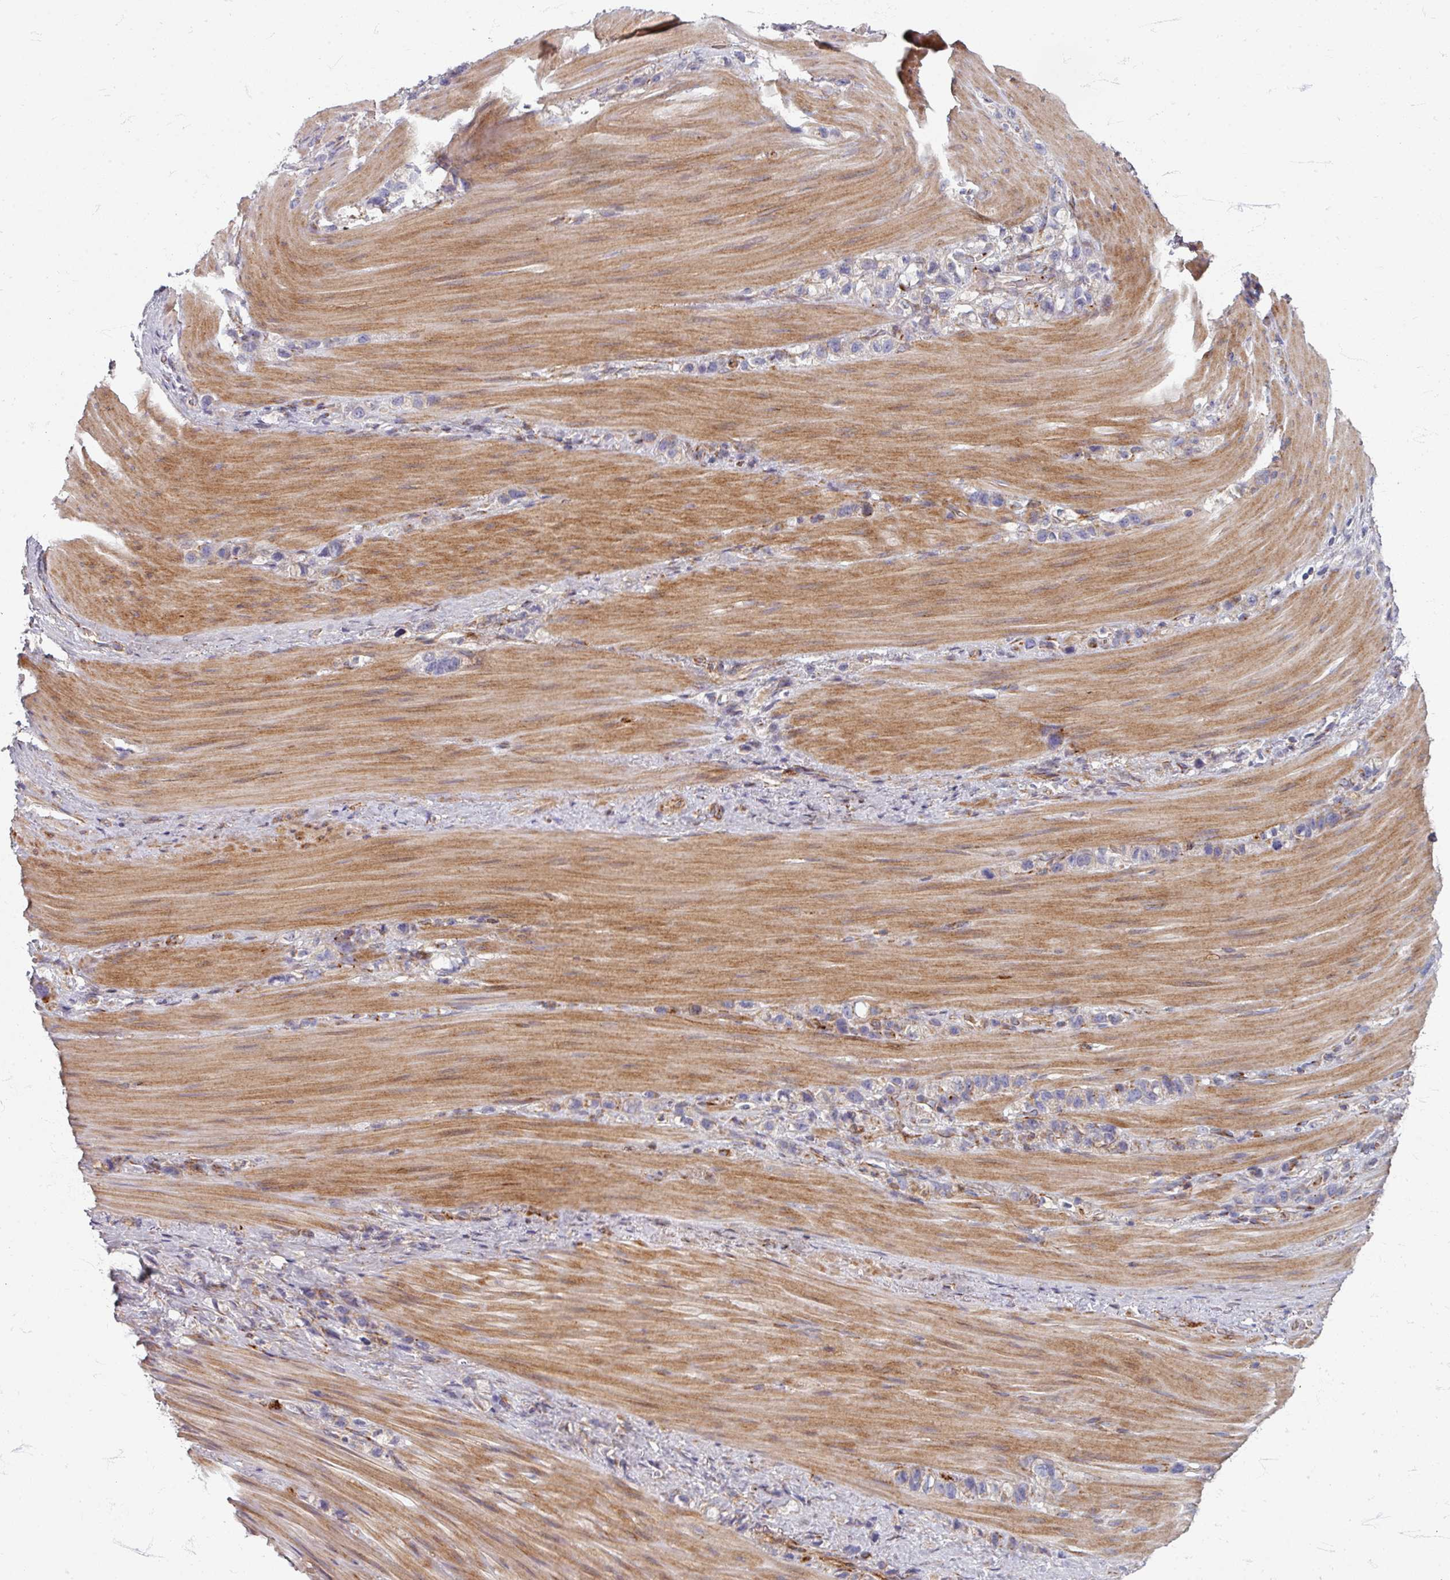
{"staining": {"intensity": "negative", "quantity": "none", "location": "none"}, "tissue": "stomach cancer", "cell_type": "Tumor cells", "image_type": "cancer", "snomed": [{"axis": "morphology", "description": "Adenocarcinoma, NOS"}, {"axis": "topography", "description": "Stomach"}], "caption": "Tumor cells show no significant protein staining in stomach cancer.", "gene": "GABARAPL1", "patient": {"sex": "female", "age": 65}}